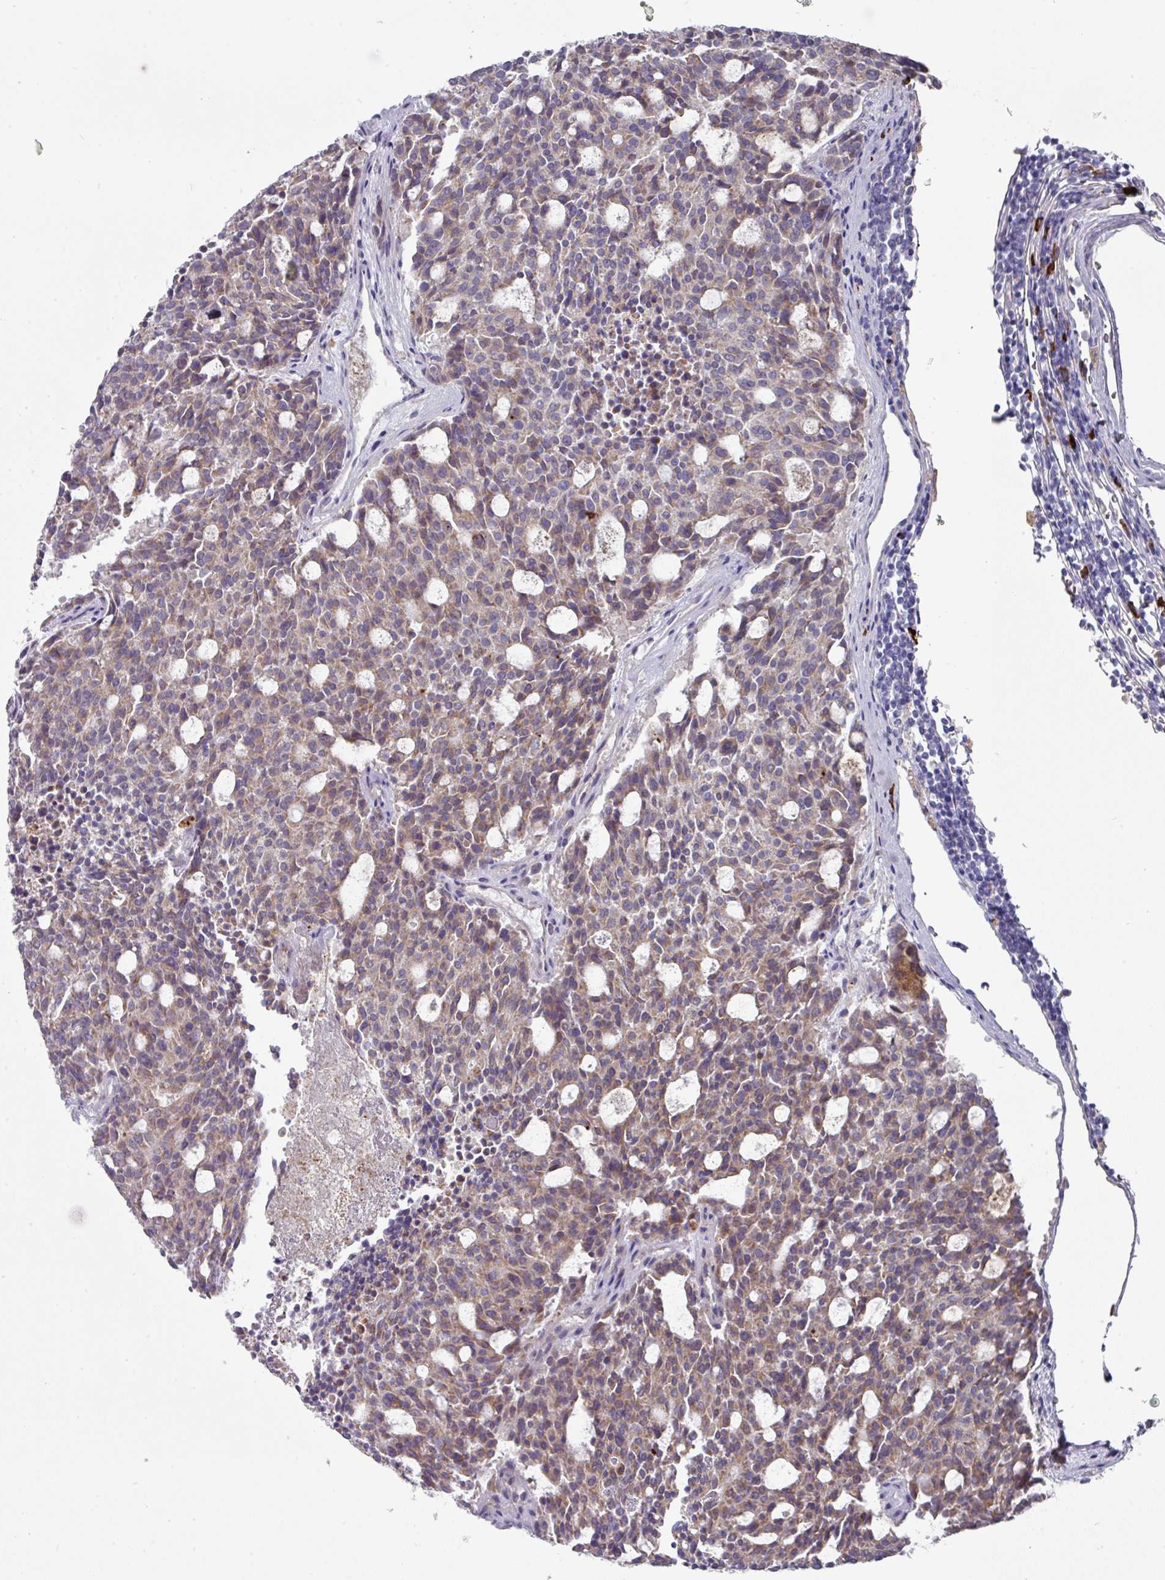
{"staining": {"intensity": "weak", "quantity": "25%-75%", "location": "cytoplasmic/membranous"}, "tissue": "carcinoid", "cell_type": "Tumor cells", "image_type": "cancer", "snomed": [{"axis": "morphology", "description": "Carcinoid, malignant, NOS"}, {"axis": "topography", "description": "Pancreas"}], "caption": "A high-resolution micrograph shows IHC staining of carcinoid, which shows weak cytoplasmic/membranous expression in about 25%-75% of tumor cells.", "gene": "IL4R", "patient": {"sex": "female", "age": 54}}